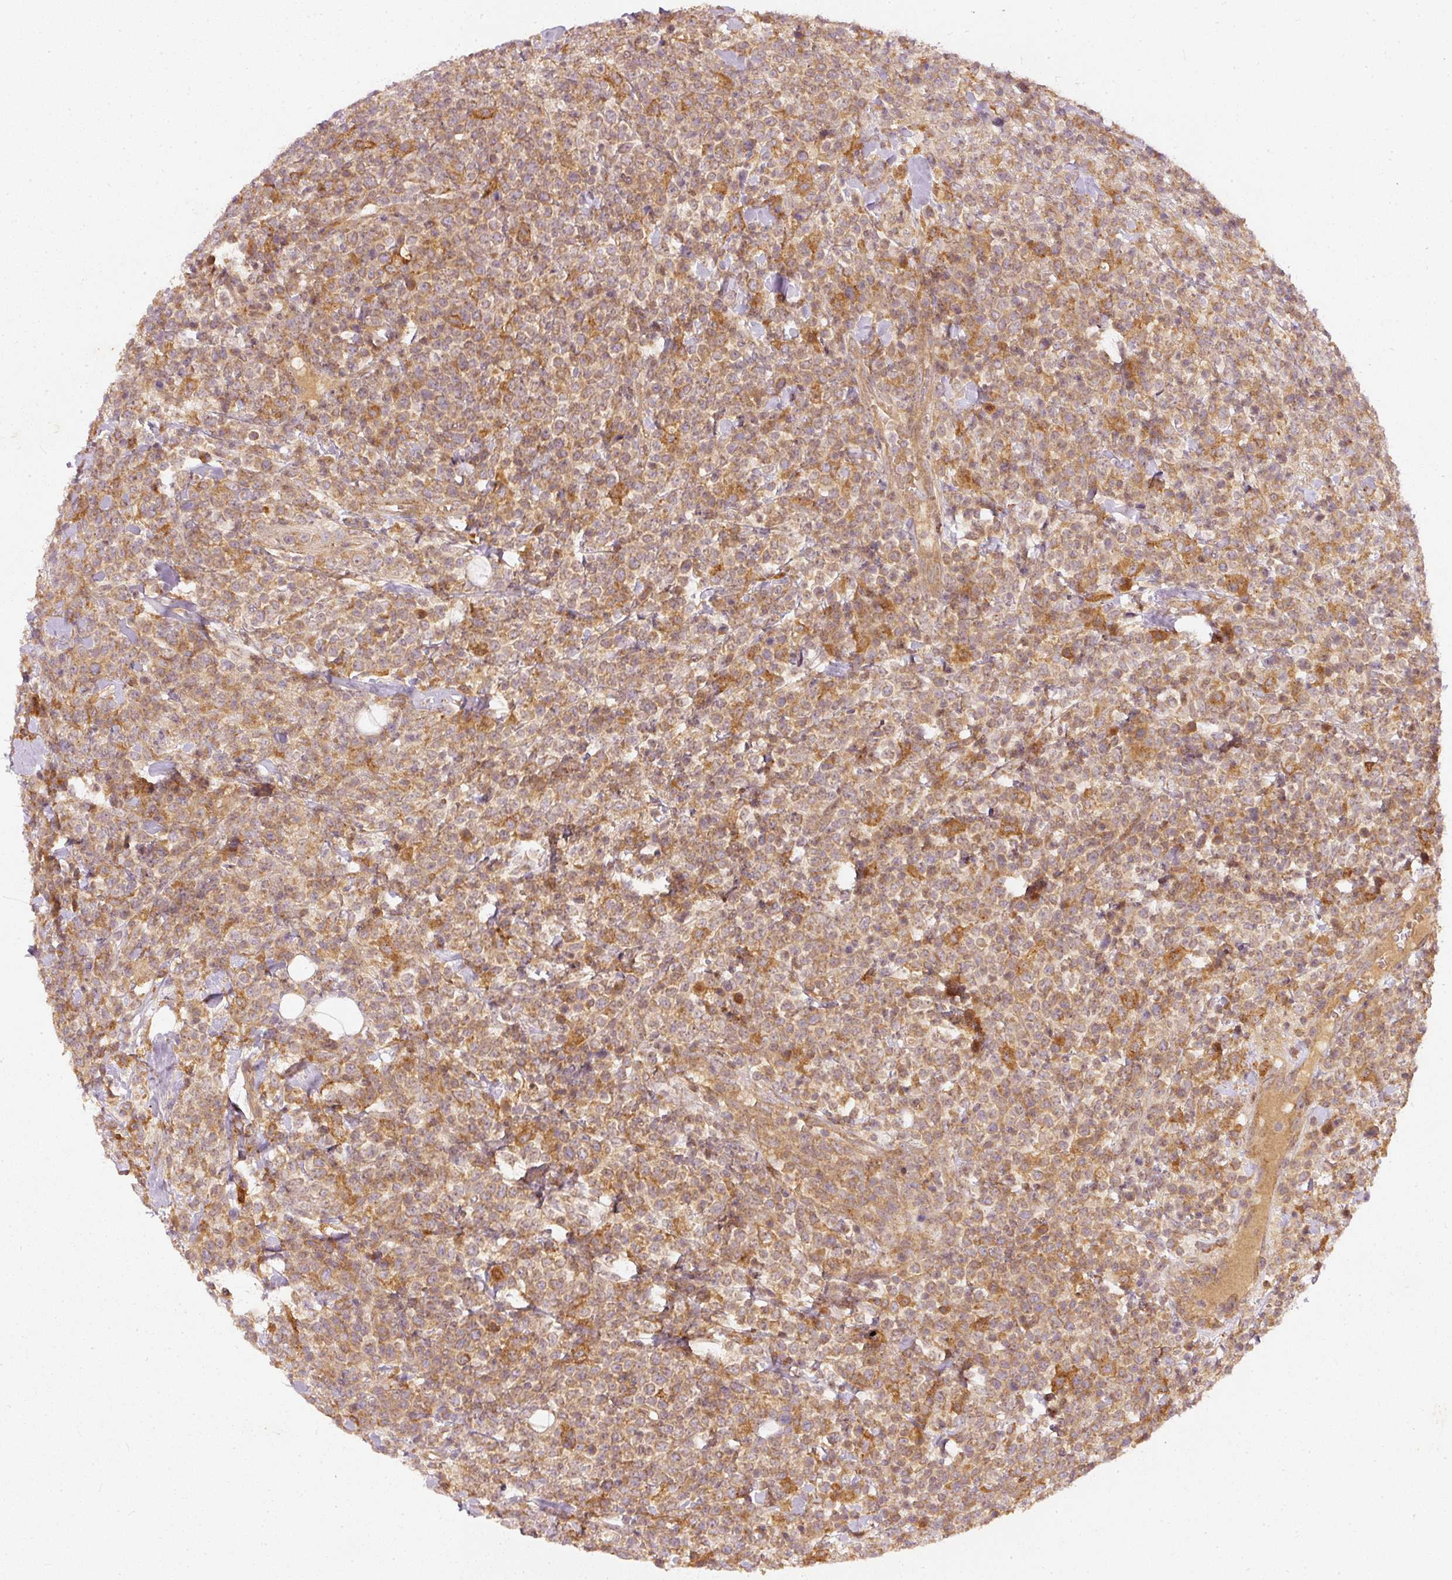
{"staining": {"intensity": "moderate", "quantity": ">75%", "location": "cytoplasmic/membranous"}, "tissue": "lymphoma", "cell_type": "Tumor cells", "image_type": "cancer", "snomed": [{"axis": "morphology", "description": "Malignant lymphoma, non-Hodgkin's type, High grade"}, {"axis": "topography", "description": "Colon"}], "caption": "The image displays staining of high-grade malignant lymphoma, non-Hodgkin's type, revealing moderate cytoplasmic/membranous protein expression (brown color) within tumor cells.", "gene": "ZNF580", "patient": {"sex": "female", "age": 53}}